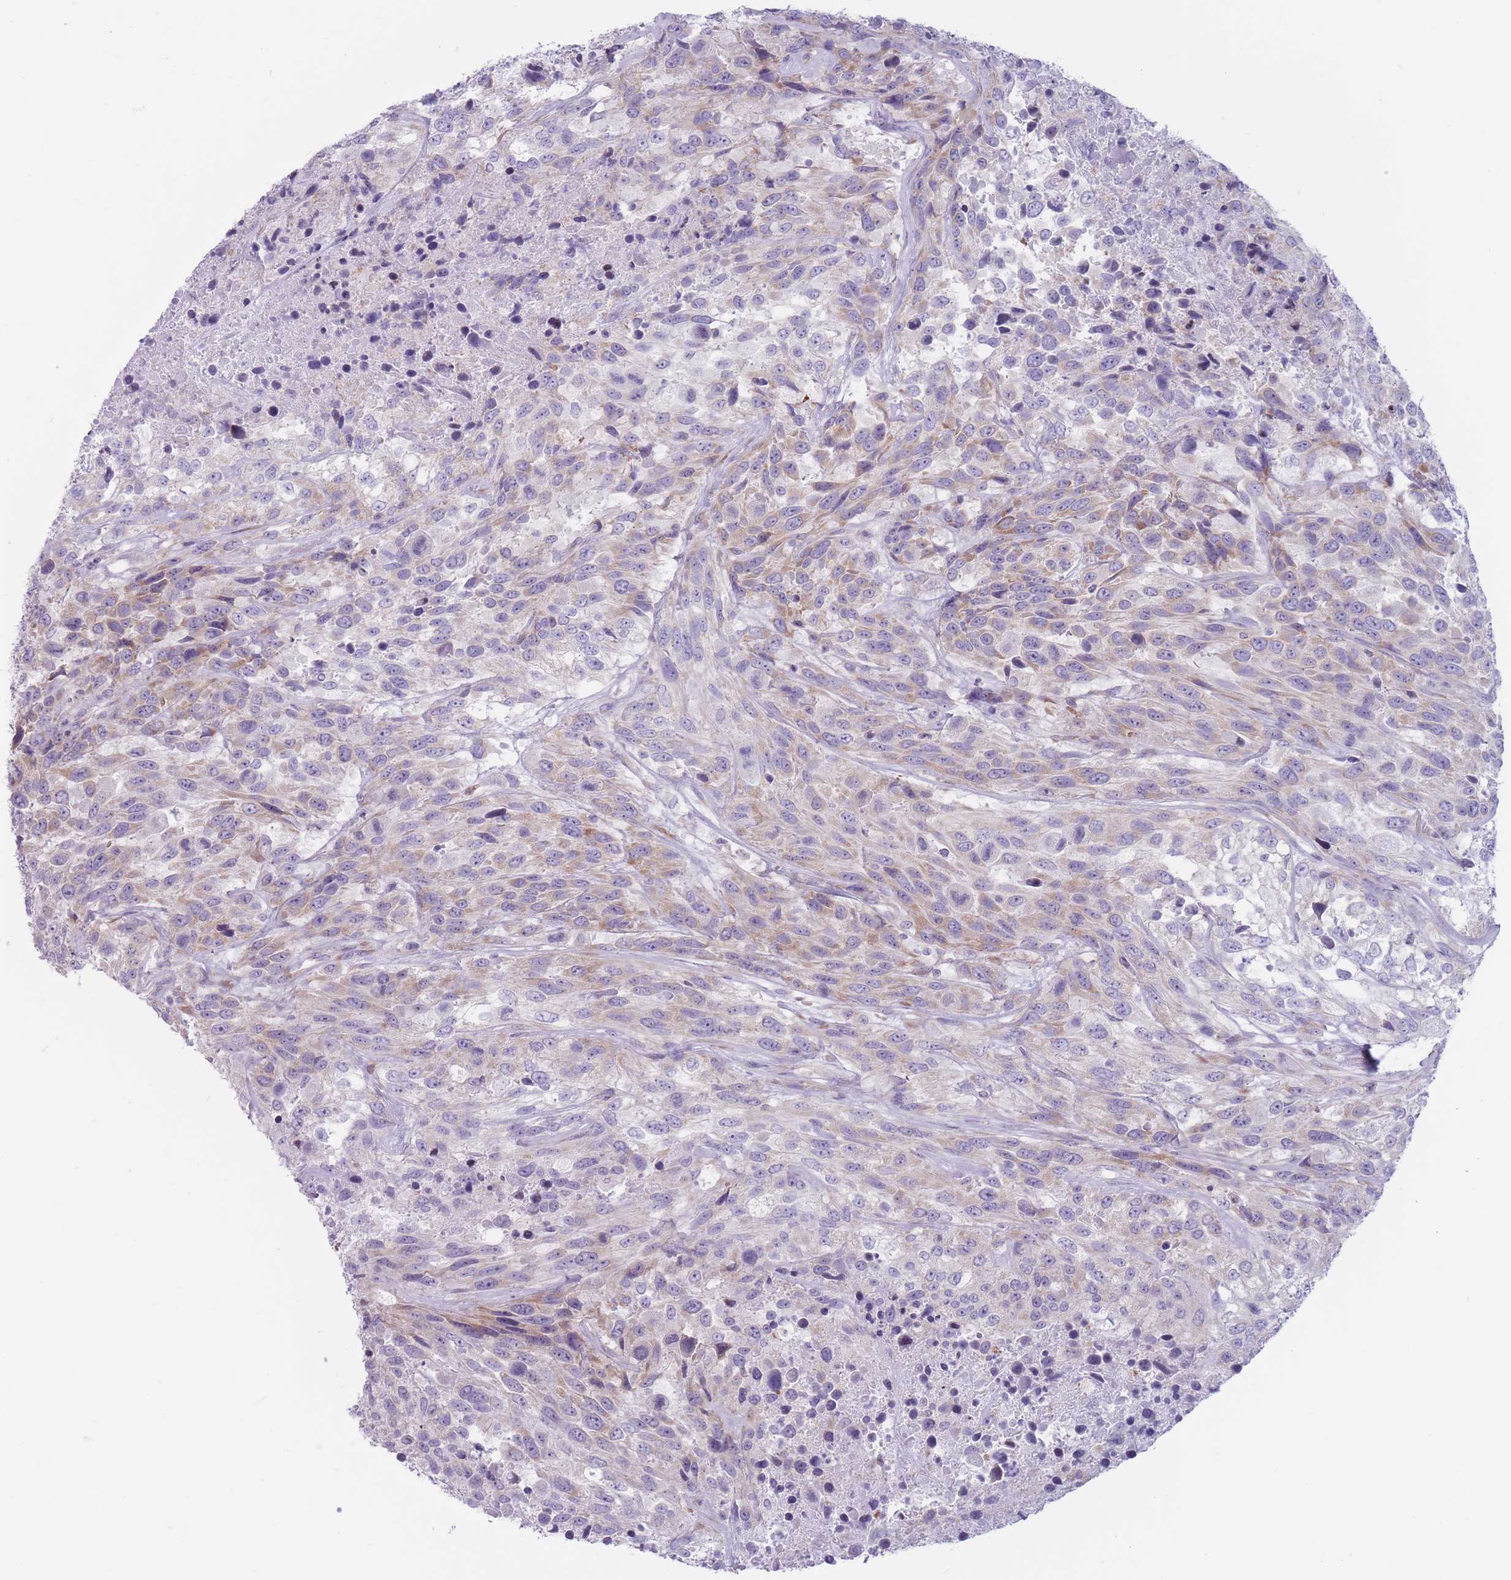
{"staining": {"intensity": "weak", "quantity": "25%-75%", "location": "cytoplasmic/membranous"}, "tissue": "urothelial cancer", "cell_type": "Tumor cells", "image_type": "cancer", "snomed": [{"axis": "morphology", "description": "Urothelial carcinoma, High grade"}, {"axis": "topography", "description": "Urinary bladder"}], "caption": "A photomicrograph showing weak cytoplasmic/membranous positivity in about 25%-75% of tumor cells in urothelial carcinoma (high-grade), as visualized by brown immunohistochemical staining.", "gene": "RPL18", "patient": {"sex": "female", "age": 70}}